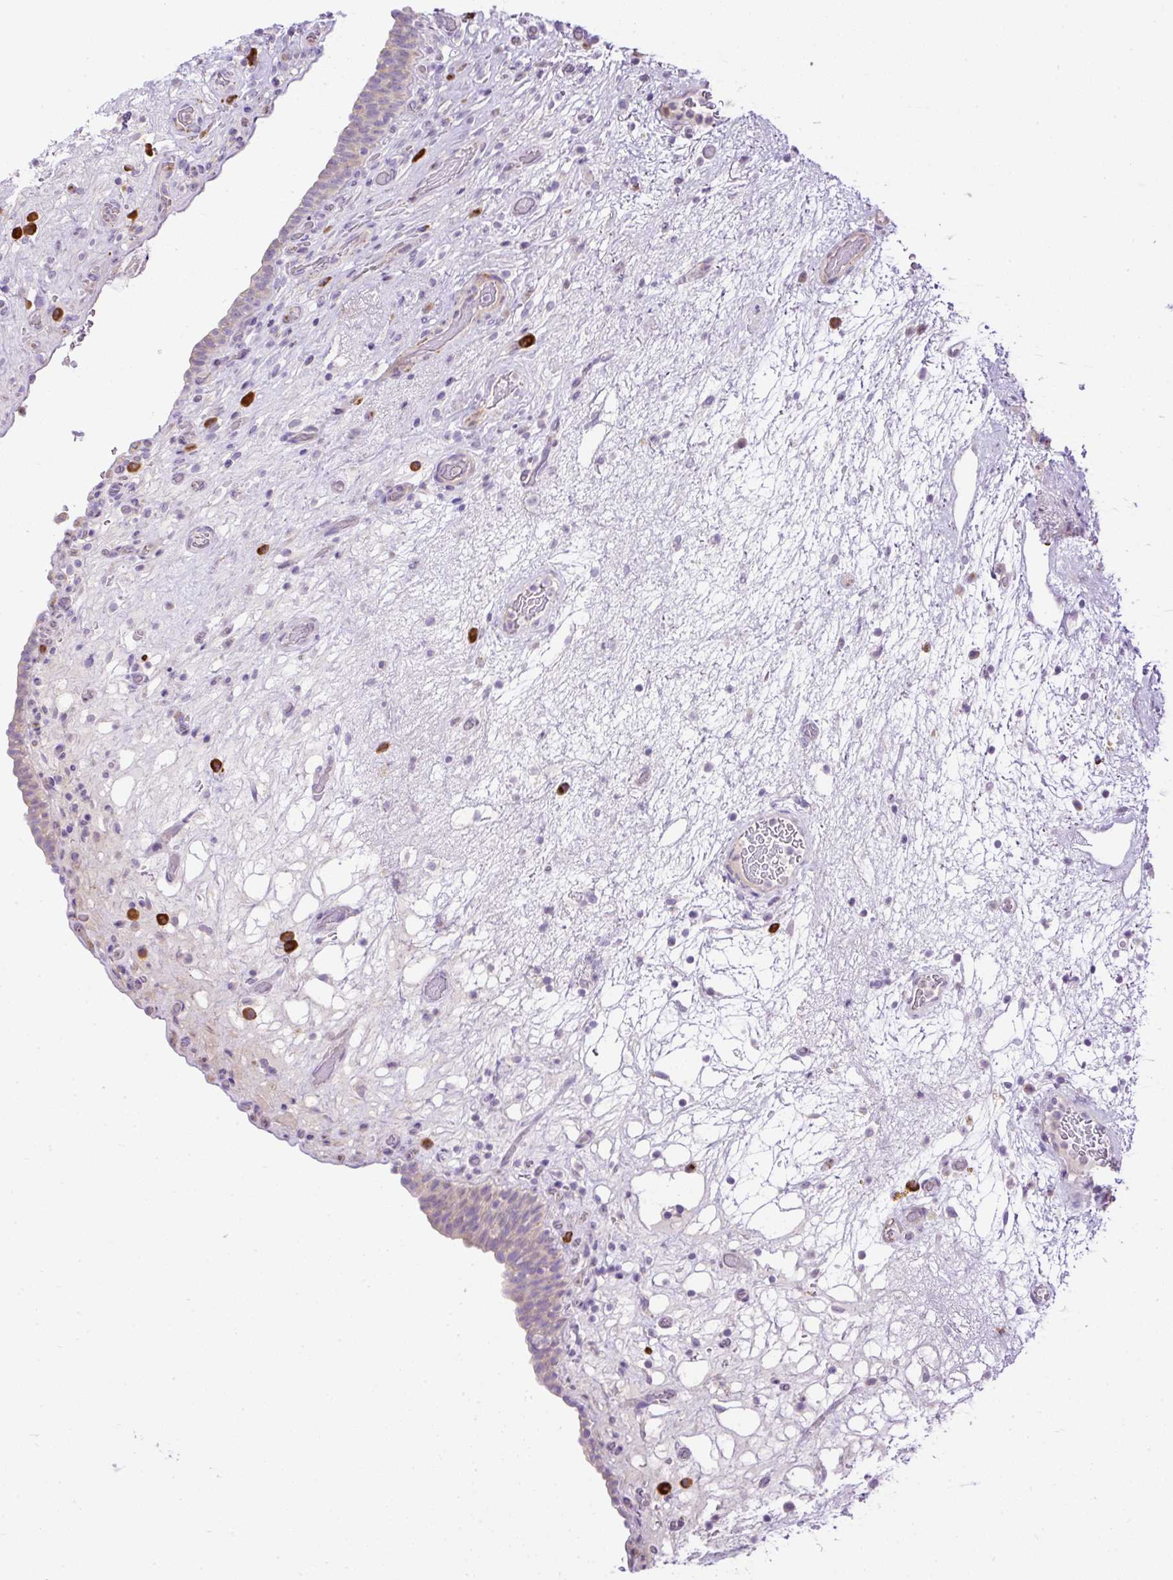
{"staining": {"intensity": "negative", "quantity": "none", "location": "none"}, "tissue": "urinary bladder", "cell_type": "Urothelial cells", "image_type": "normal", "snomed": [{"axis": "morphology", "description": "Normal tissue, NOS"}, {"axis": "topography", "description": "Urinary bladder"}], "caption": "This micrograph is of normal urinary bladder stained with IHC to label a protein in brown with the nuclei are counter-stained blue. There is no expression in urothelial cells.", "gene": "CFAP47", "patient": {"sex": "male", "age": 71}}